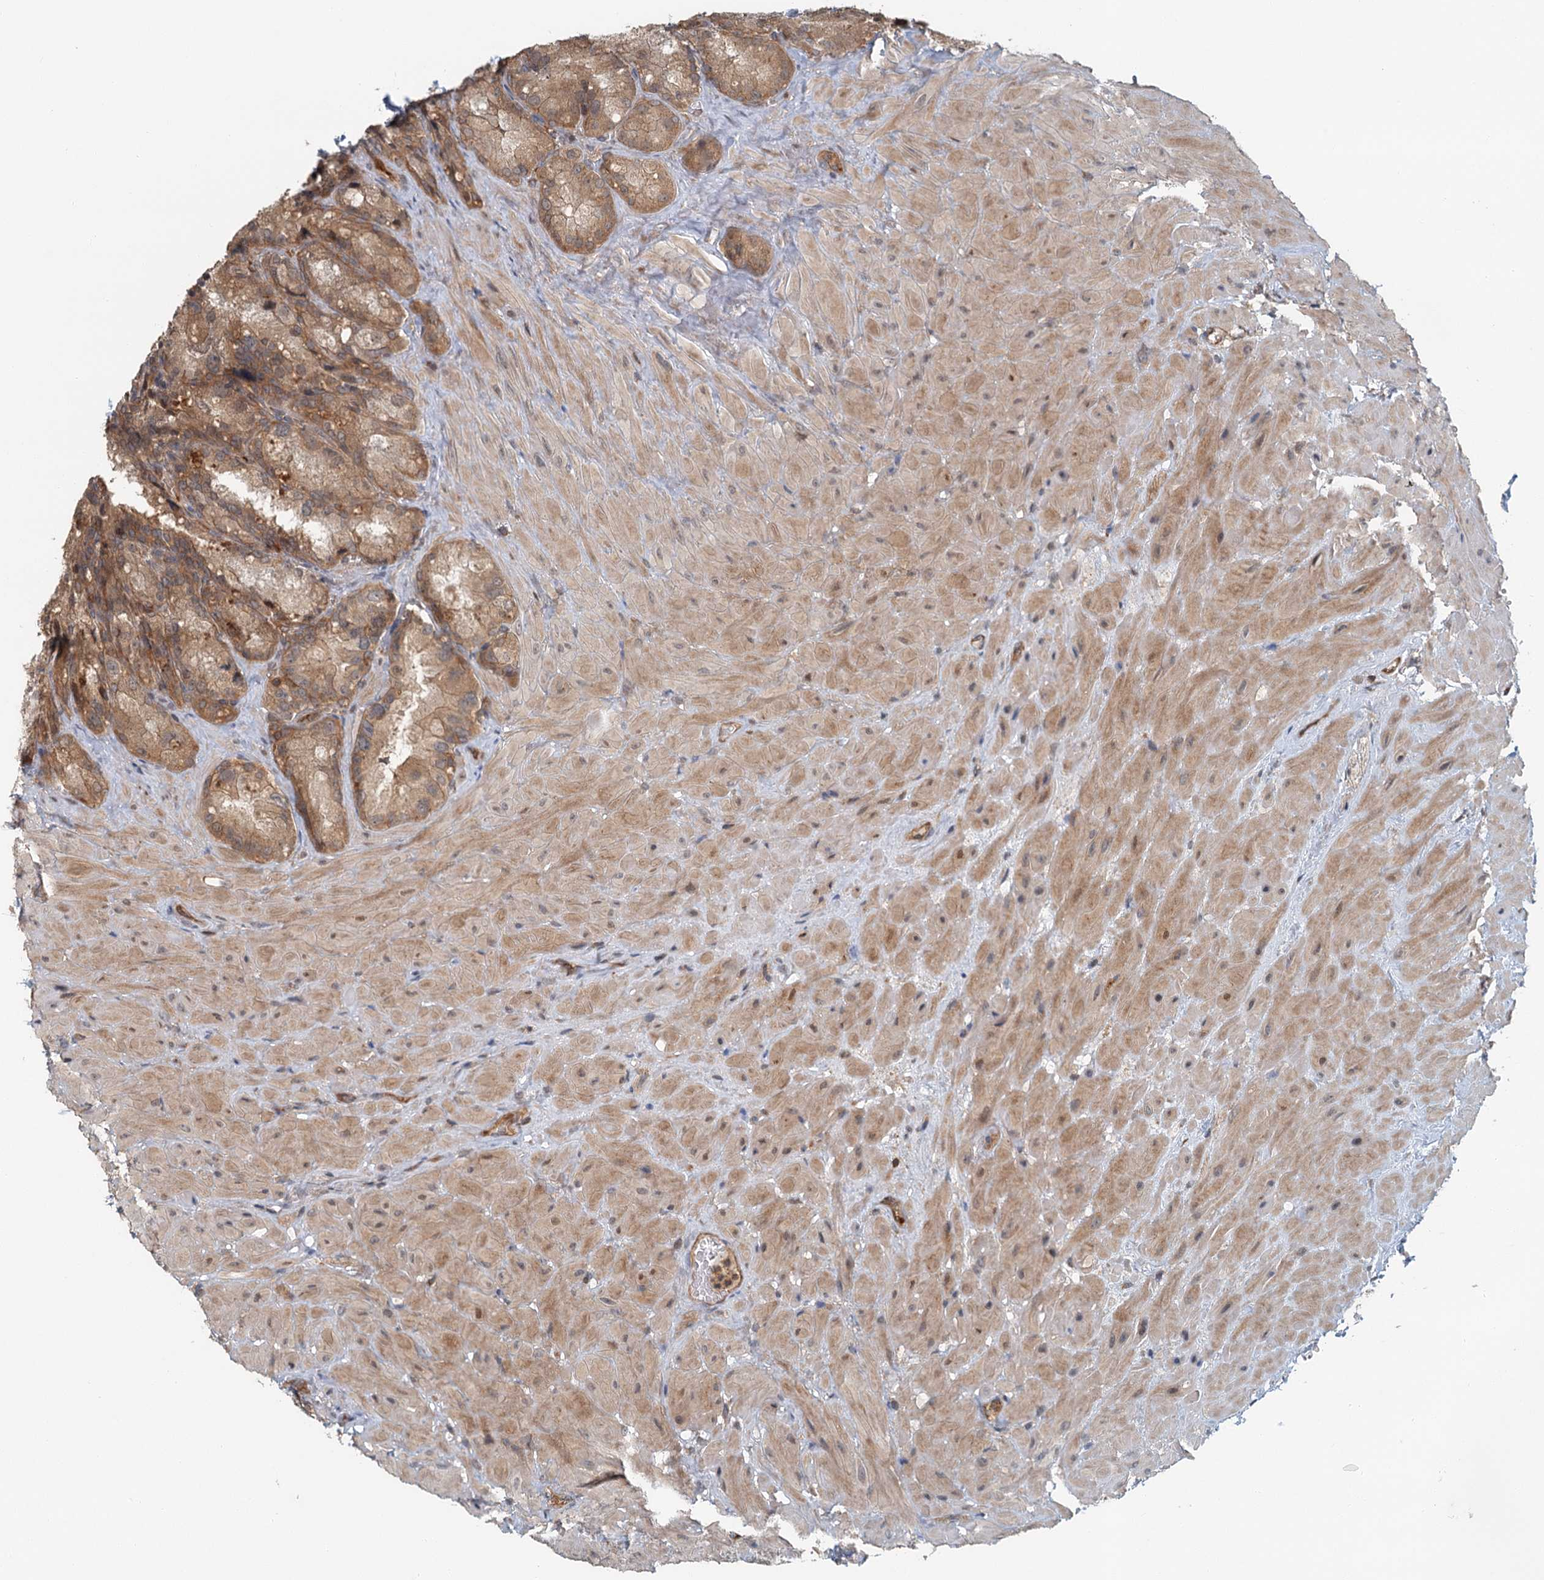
{"staining": {"intensity": "moderate", "quantity": ">75%", "location": "cytoplasmic/membranous"}, "tissue": "seminal vesicle", "cell_type": "Glandular cells", "image_type": "normal", "snomed": [{"axis": "morphology", "description": "Normal tissue, NOS"}, {"axis": "topography", "description": "Seminal veicle"}], "caption": "The histopathology image displays a brown stain indicating the presence of a protein in the cytoplasmic/membranous of glandular cells in seminal vesicle. (Brightfield microscopy of DAB IHC at high magnification).", "gene": "ZNF527", "patient": {"sex": "male", "age": 62}}